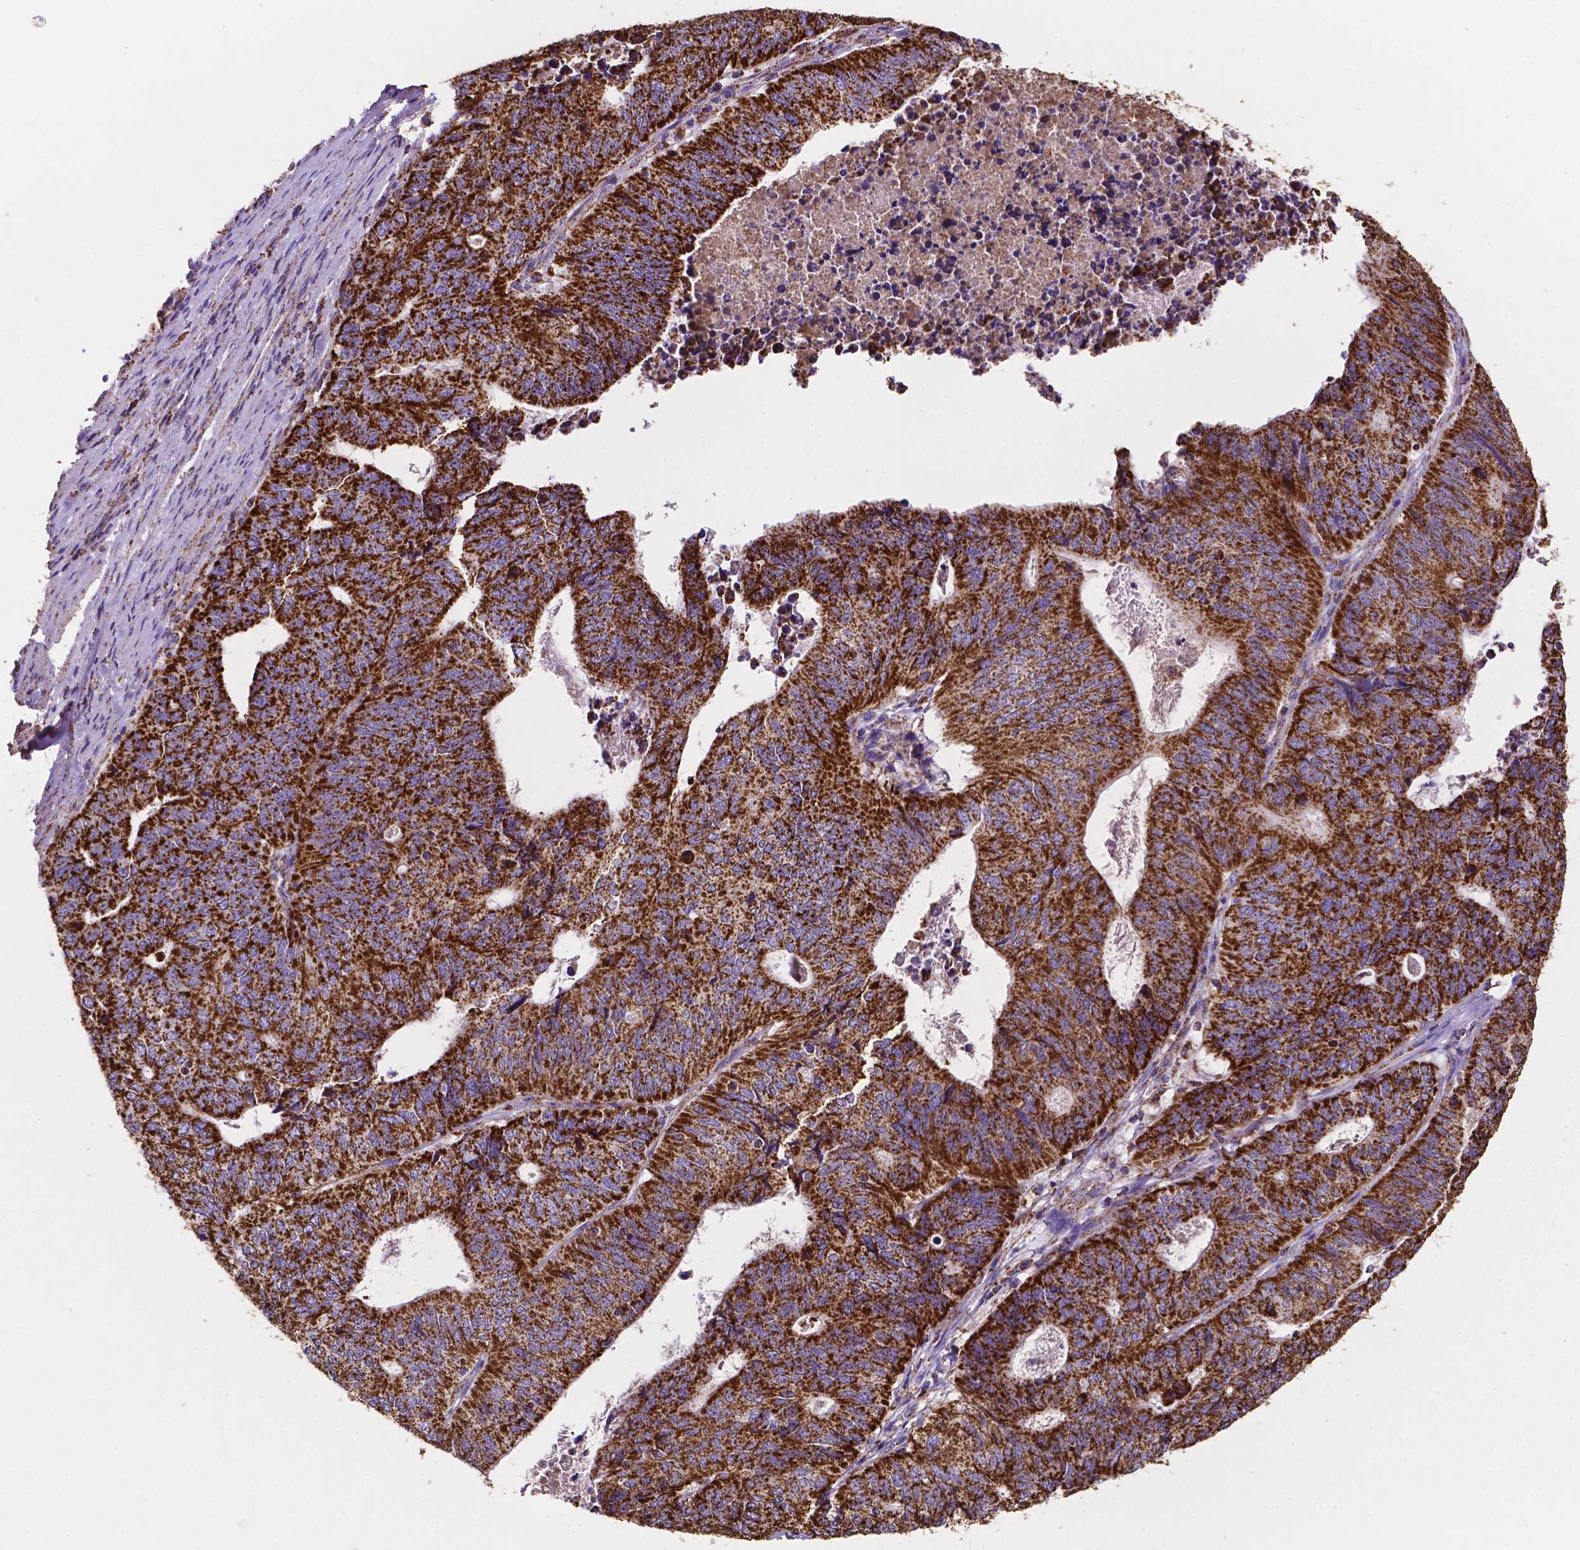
{"staining": {"intensity": "strong", "quantity": ">75%", "location": "cytoplasmic/membranous"}, "tissue": "stomach cancer", "cell_type": "Tumor cells", "image_type": "cancer", "snomed": [{"axis": "morphology", "description": "Adenocarcinoma, NOS"}, {"axis": "topography", "description": "Stomach, upper"}], "caption": "Strong cytoplasmic/membranous staining is seen in about >75% of tumor cells in stomach cancer (adenocarcinoma).", "gene": "HSPD1", "patient": {"sex": "female", "age": 67}}